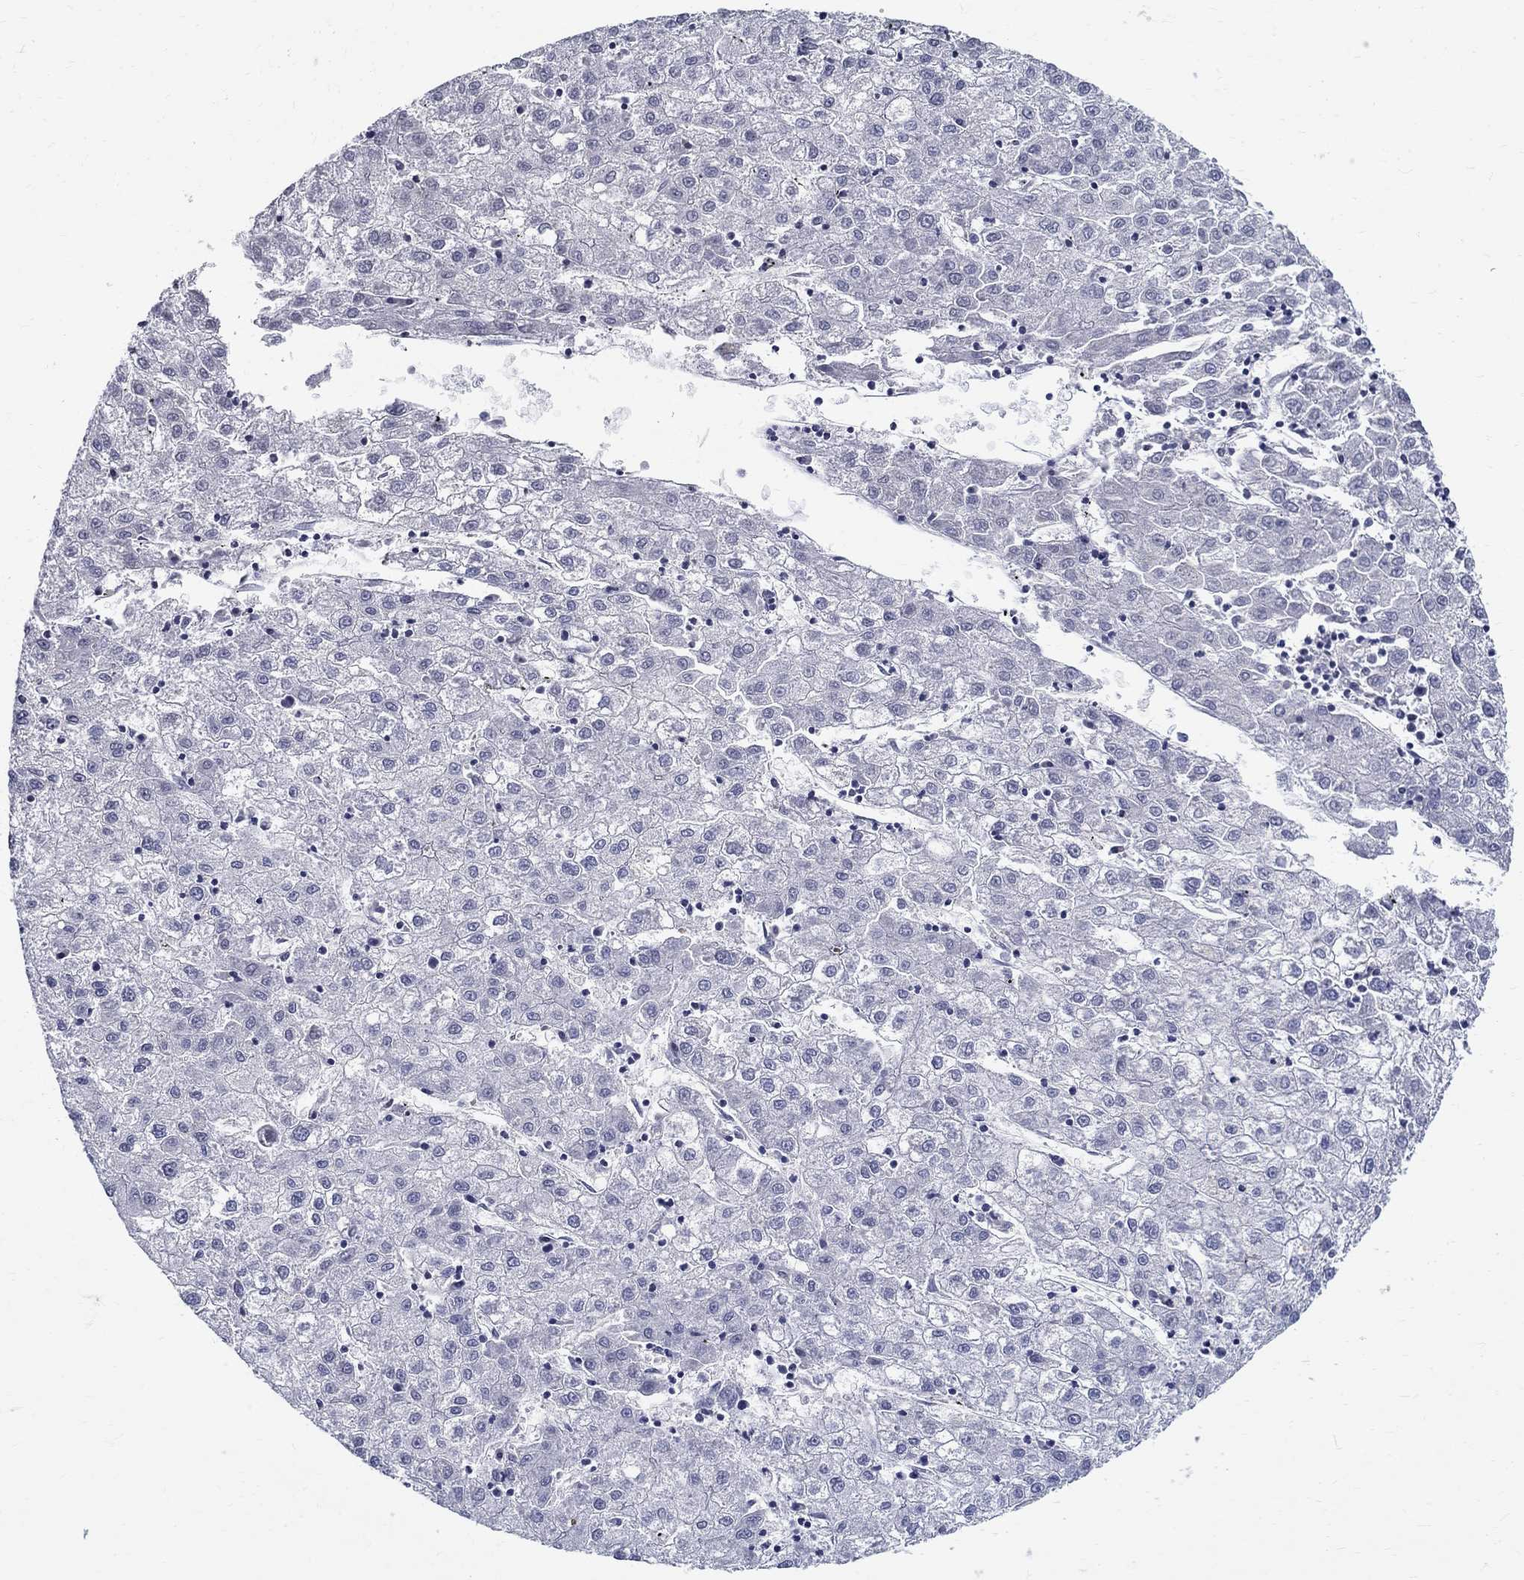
{"staining": {"intensity": "negative", "quantity": "none", "location": "none"}, "tissue": "liver cancer", "cell_type": "Tumor cells", "image_type": "cancer", "snomed": [{"axis": "morphology", "description": "Carcinoma, Hepatocellular, NOS"}, {"axis": "topography", "description": "Liver"}], "caption": "IHC micrograph of neoplastic tissue: human liver hepatocellular carcinoma stained with DAB shows no significant protein positivity in tumor cells.", "gene": "CETN1", "patient": {"sex": "male", "age": 72}}